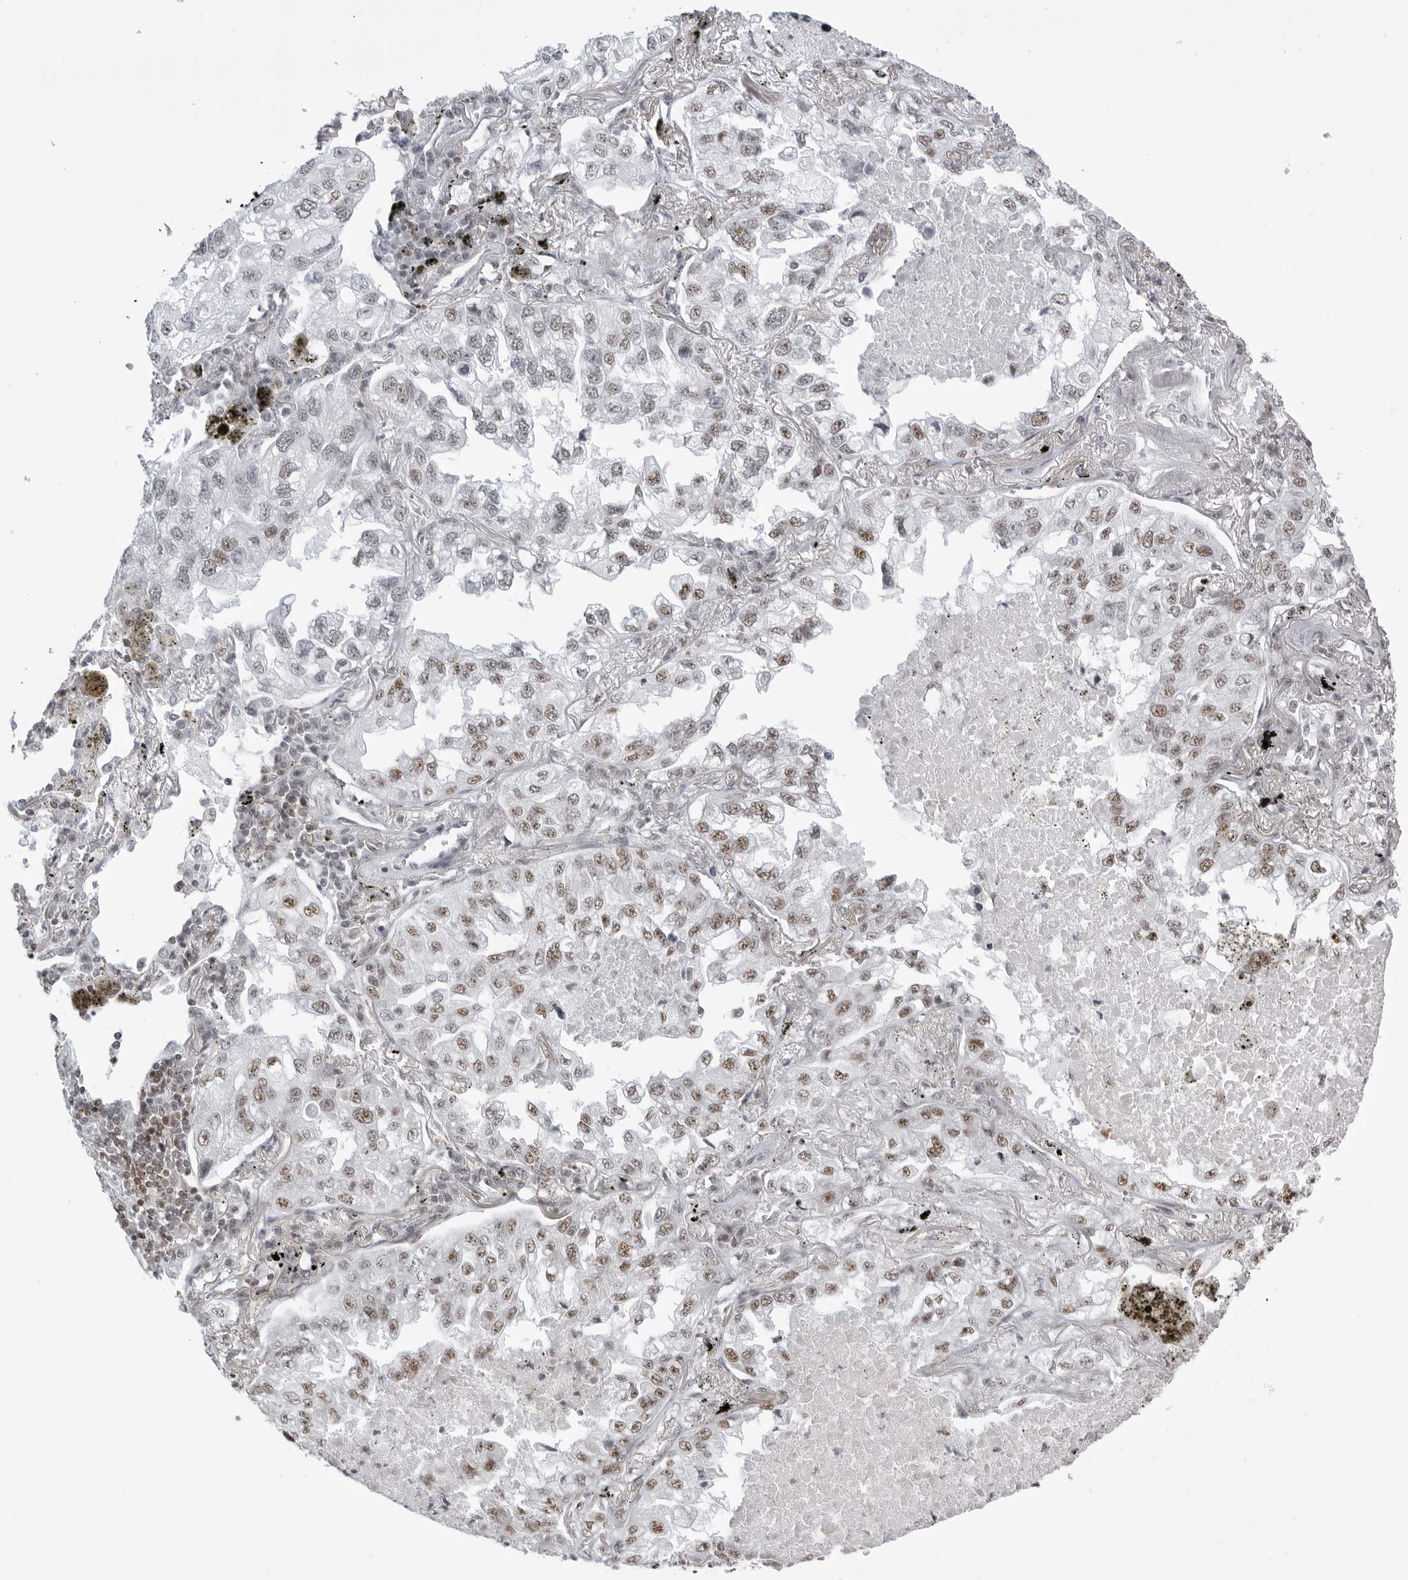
{"staining": {"intensity": "moderate", "quantity": "25%-75%", "location": "nuclear"}, "tissue": "lung cancer", "cell_type": "Tumor cells", "image_type": "cancer", "snomed": [{"axis": "morphology", "description": "Adenocarcinoma, NOS"}, {"axis": "topography", "description": "Lung"}], "caption": "Adenocarcinoma (lung) stained with a brown dye reveals moderate nuclear positive staining in approximately 25%-75% of tumor cells.", "gene": "WRAP53", "patient": {"sex": "male", "age": 65}}